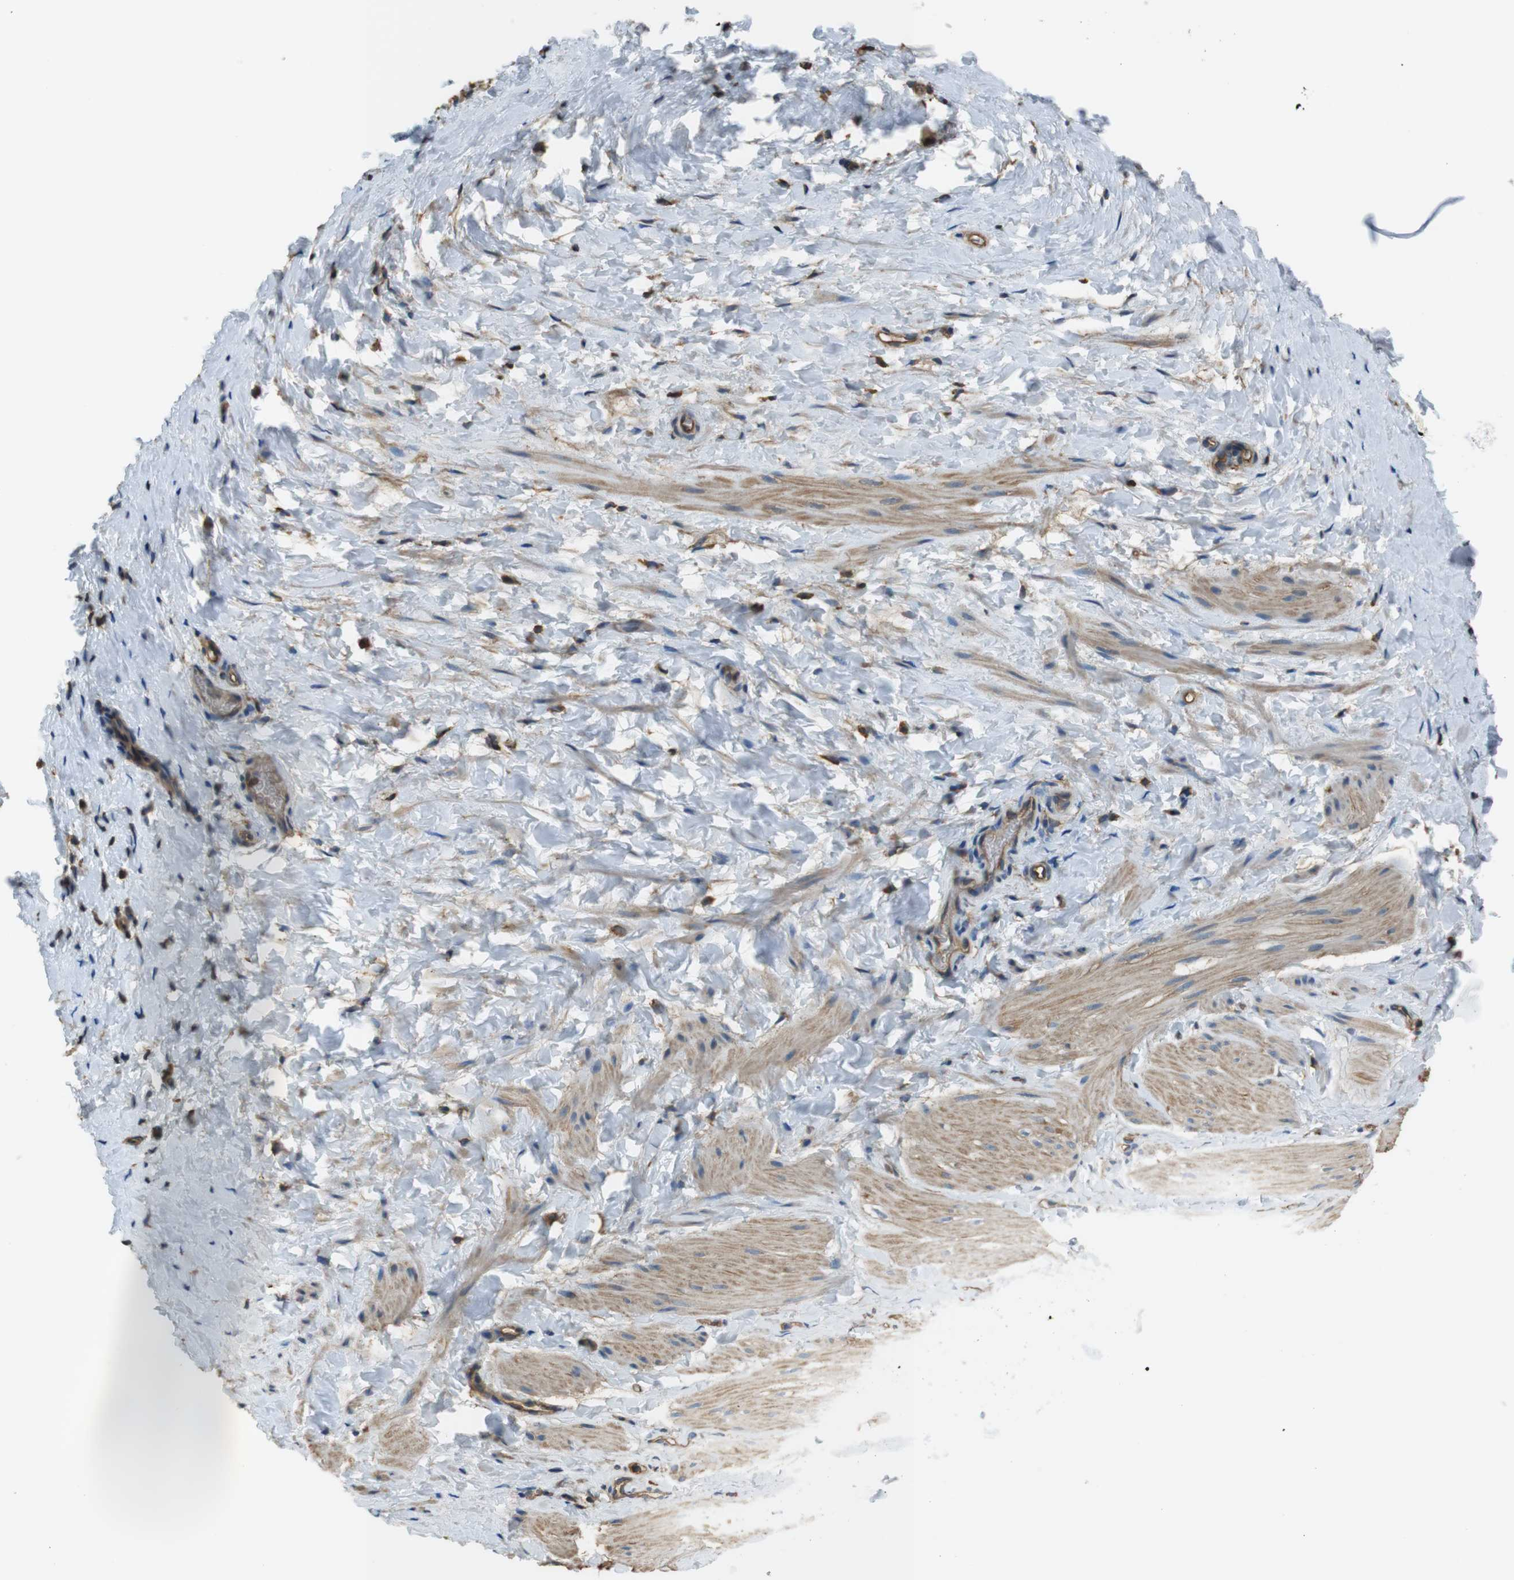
{"staining": {"intensity": "weak", "quantity": "25%-75%", "location": "cytoplasmic/membranous"}, "tissue": "smooth muscle", "cell_type": "Smooth muscle cells", "image_type": "normal", "snomed": [{"axis": "morphology", "description": "Normal tissue, NOS"}, {"axis": "topography", "description": "Smooth muscle"}], "caption": "Smooth muscle cells reveal weak cytoplasmic/membranous staining in about 25%-75% of cells in benign smooth muscle. (DAB (3,3'-diaminobenzidine) = brown stain, brightfield microscopy at high magnification).", "gene": "FCAR", "patient": {"sex": "male", "age": 16}}